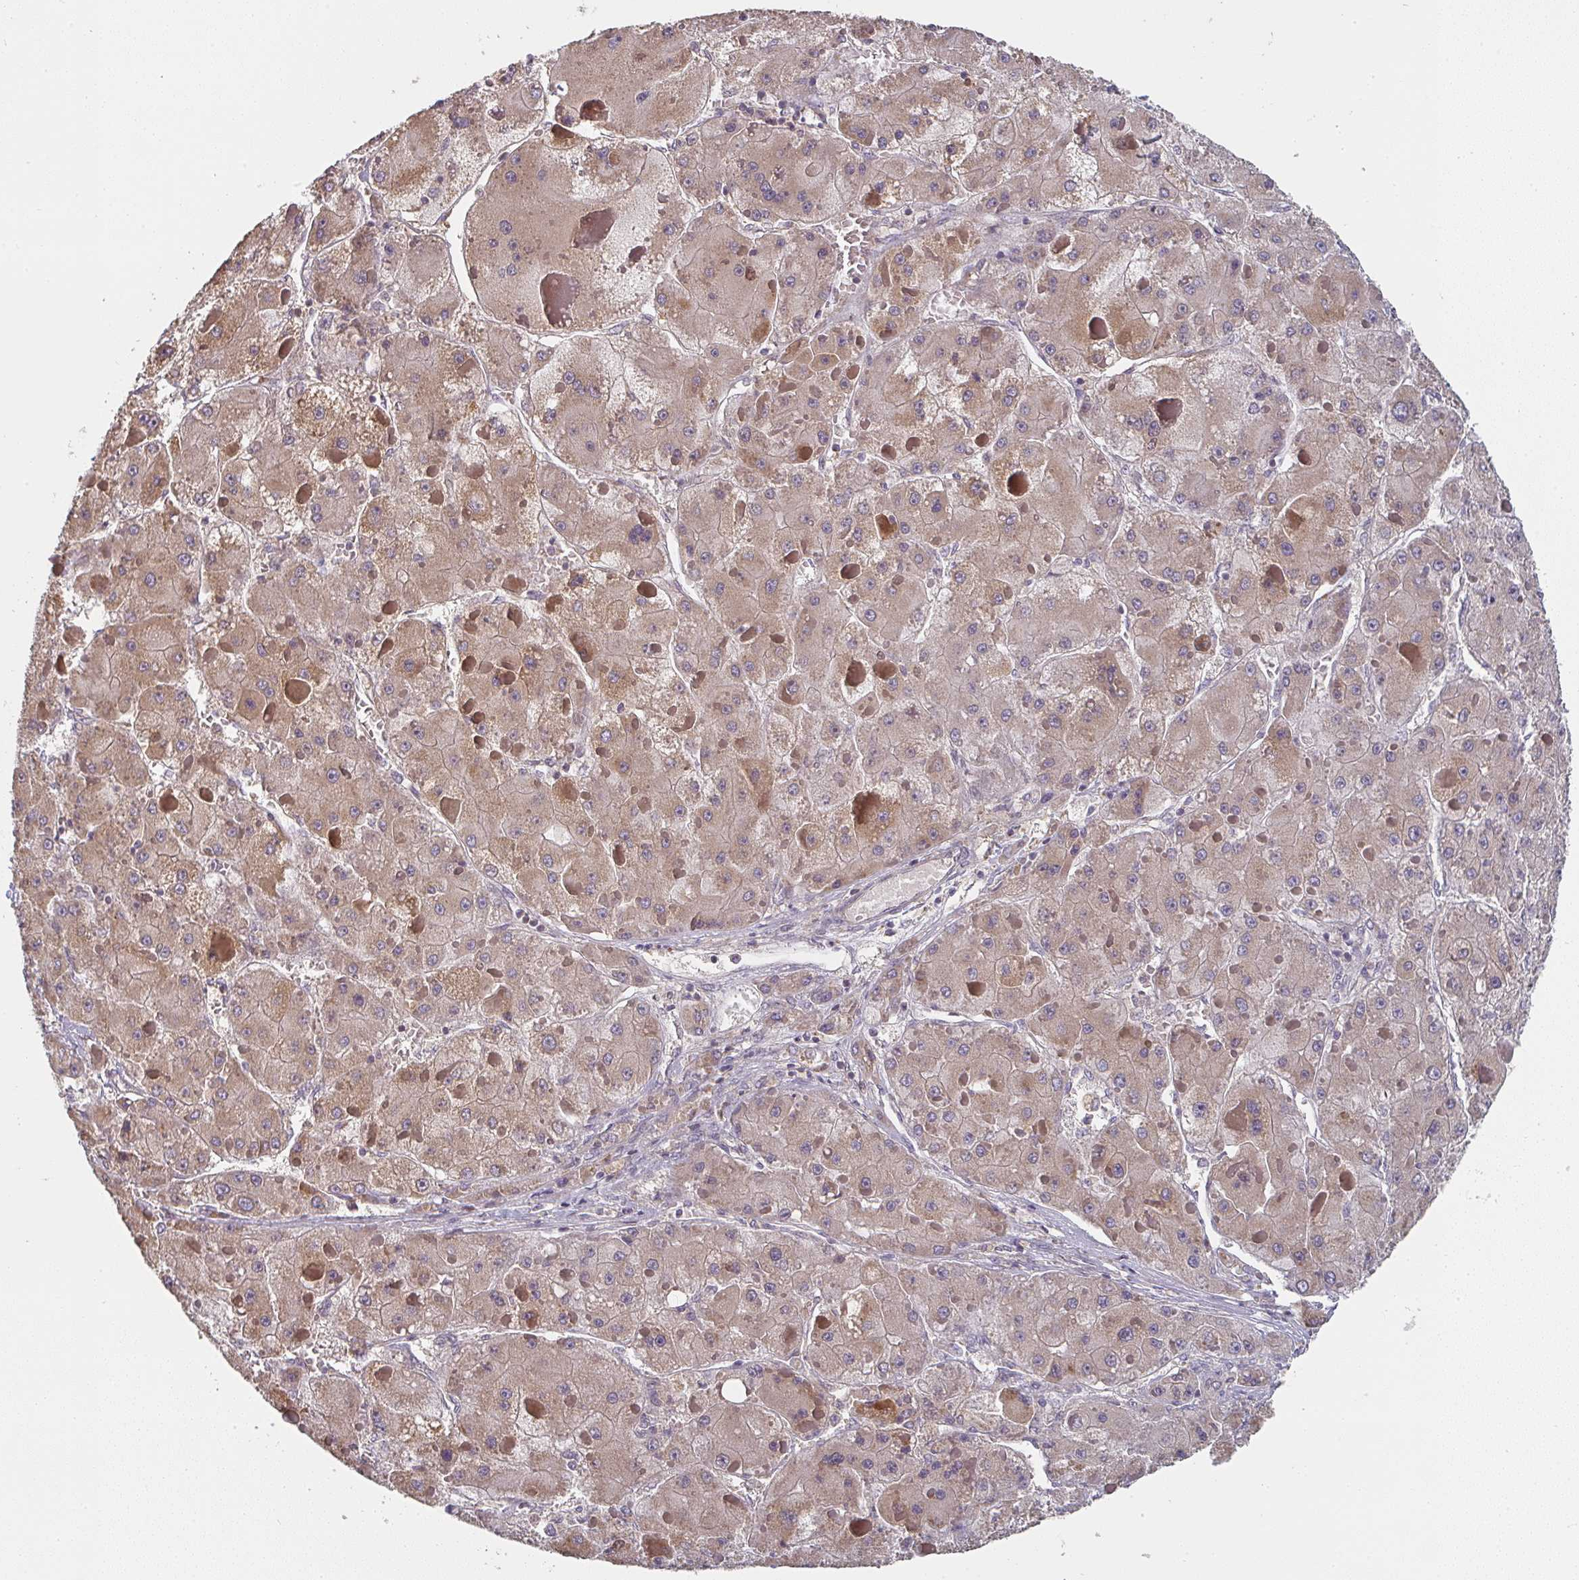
{"staining": {"intensity": "weak", "quantity": ">75%", "location": "cytoplasmic/membranous"}, "tissue": "liver cancer", "cell_type": "Tumor cells", "image_type": "cancer", "snomed": [{"axis": "morphology", "description": "Carcinoma, Hepatocellular, NOS"}, {"axis": "topography", "description": "Liver"}], "caption": "IHC of liver cancer displays low levels of weak cytoplasmic/membranous staining in approximately >75% of tumor cells.", "gene": "RANGRF", "patient": {"sex": "female", "age": 73}}